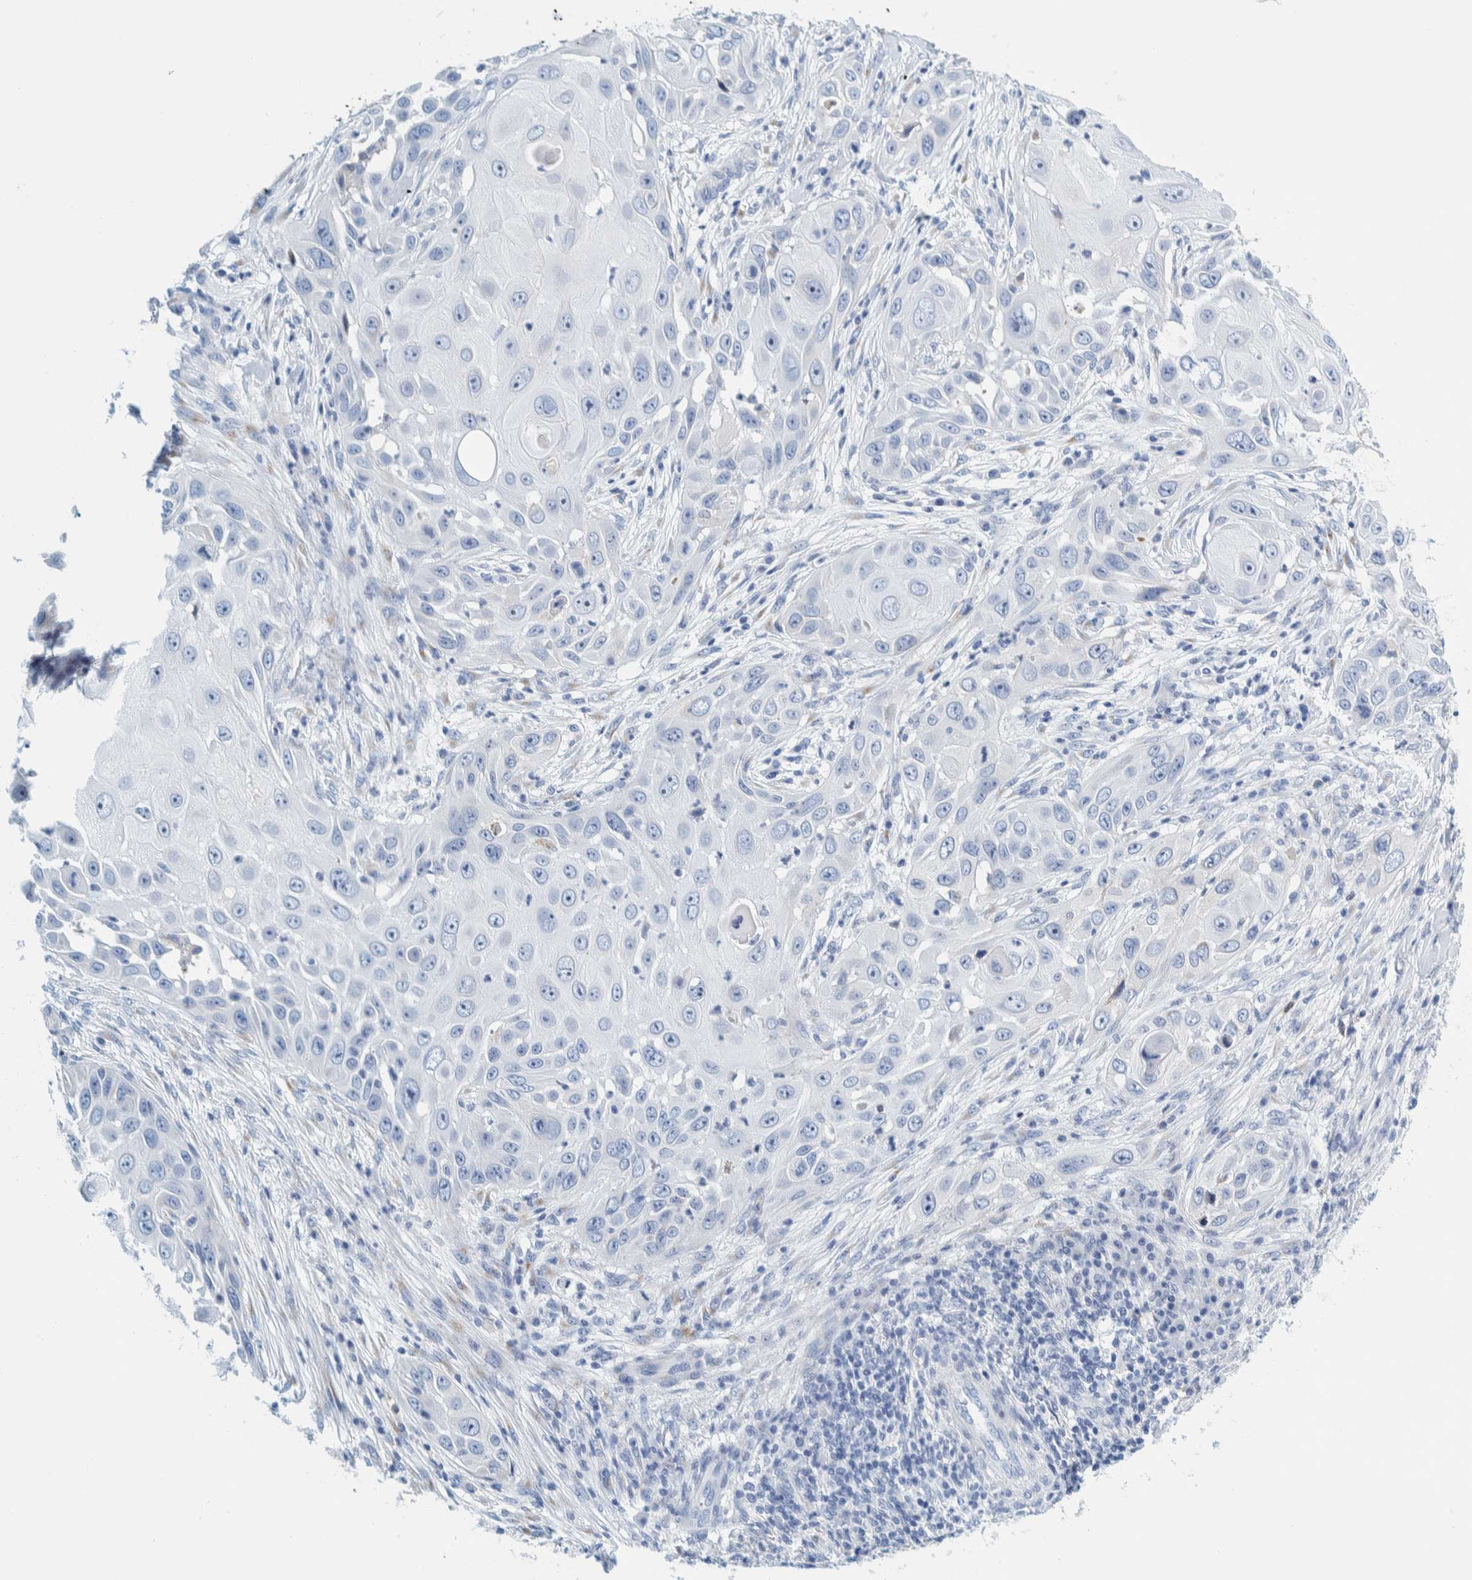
{"staining": {"intensity": "negative", "quantity": "none", "location": "none"}, "tissue": "skin cancer", "cell_type": "Tumor cells", "image_type": "cancer", "snomed": [{"axis": "morphology", "description": "Squamous cell carcinoma, NOS"}, {"axis": "topography", "description": "Skin"}], "caption": "Skin squamous cell carcinoma was stained to show a protein in brown. There is no significant staining in tumor cells.", "gene": "MOG", "patient": {"sex": "female", "age": 44}}